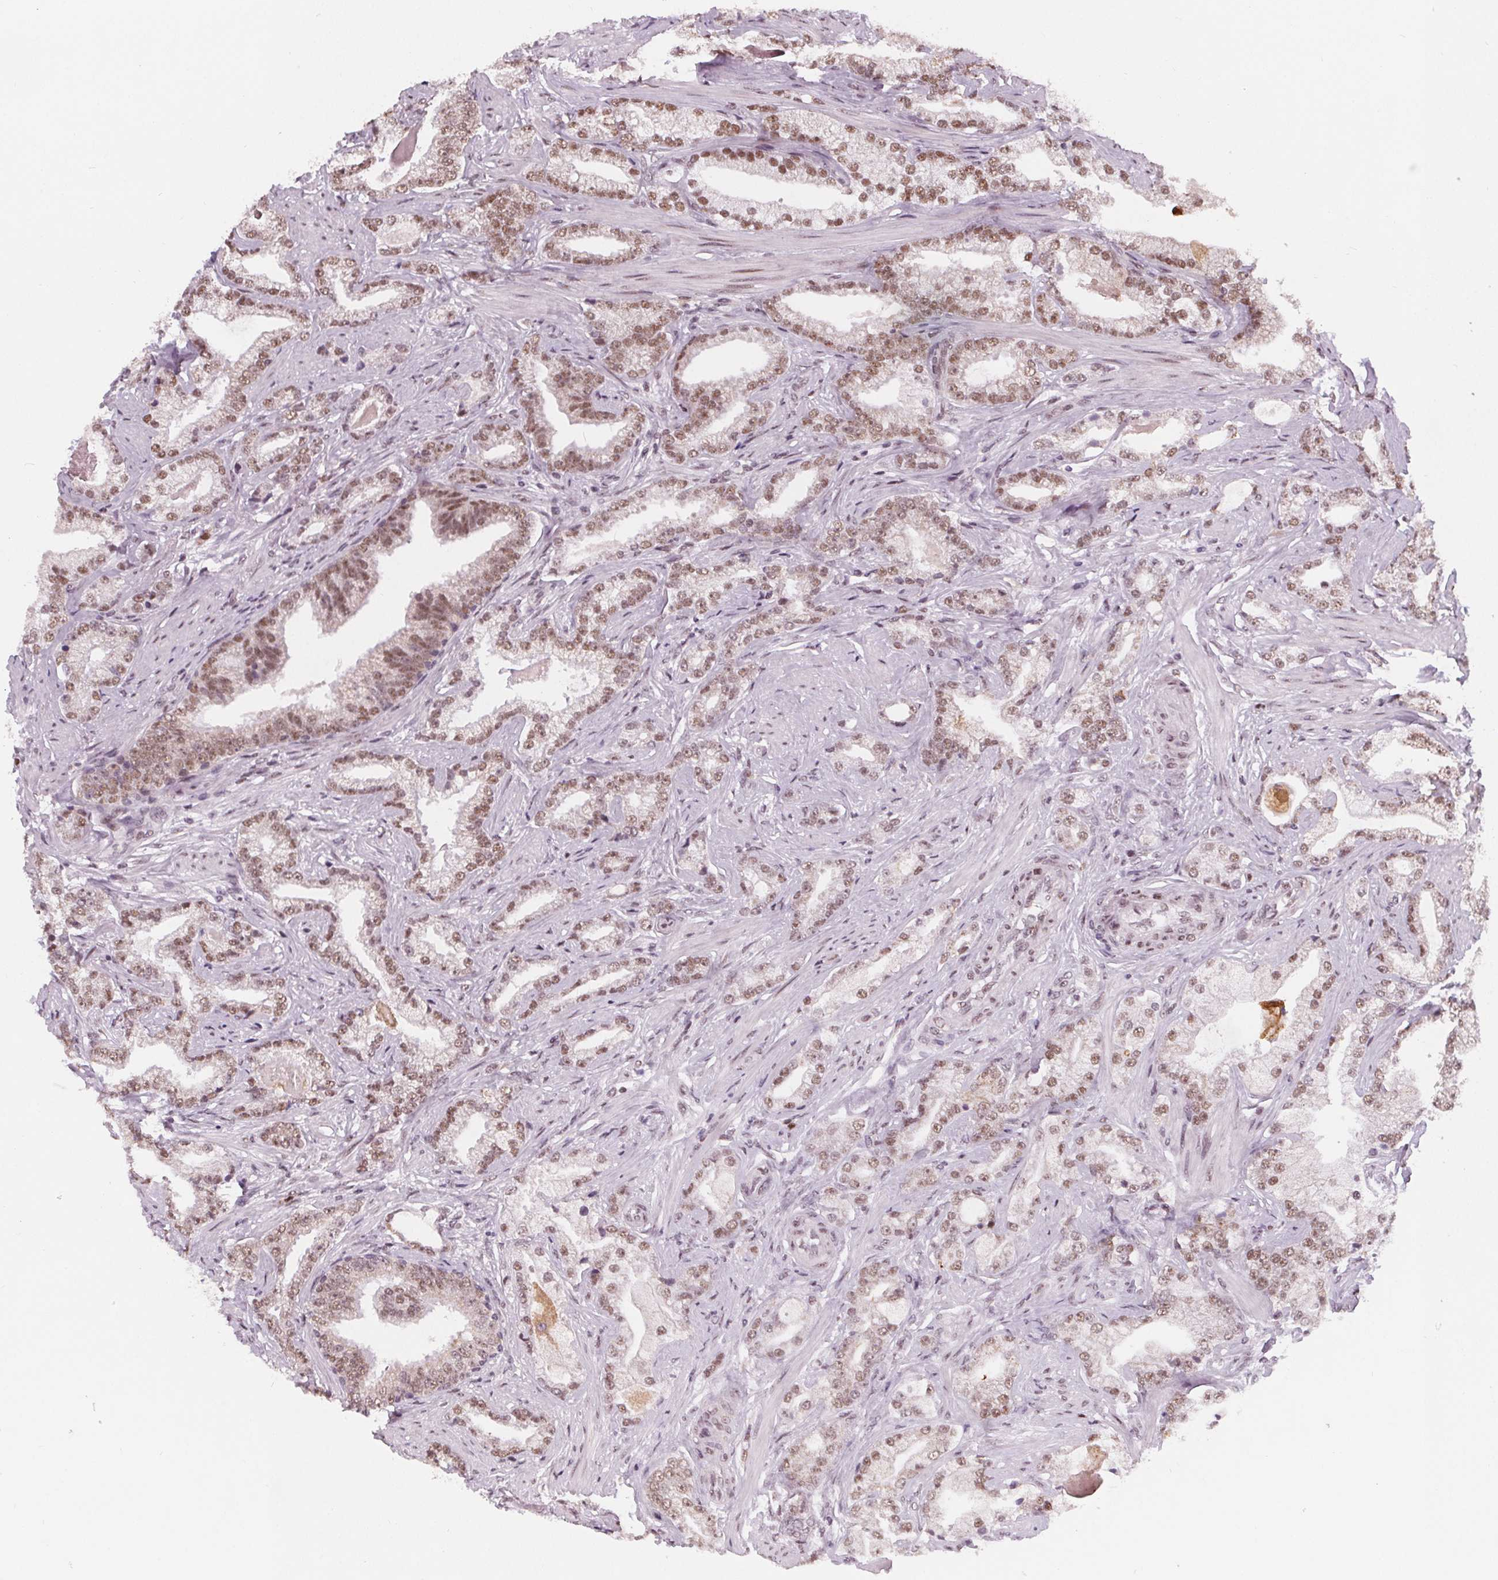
{"staining": {"intensity": "moderate", "quantity": ">75%", "location": "nuclear"}, "tissue": "prostate cancer", "cell_type": "Tumor cells", "image_type": "cancer", "snomed": [{"axis": "morphology", "description": "Adenocarcinoma, Low grade"}, {"axis": "topography", "description": "Prostate"}], "caption": "Human adenocarcinoma (low-grade) (prostate) stained with a brown dye reveals moderate nuclear positive staining in approximately >75% of tumor cells.", "gene": "DPM2", "patient": {"sex": "male", "age": 61}}